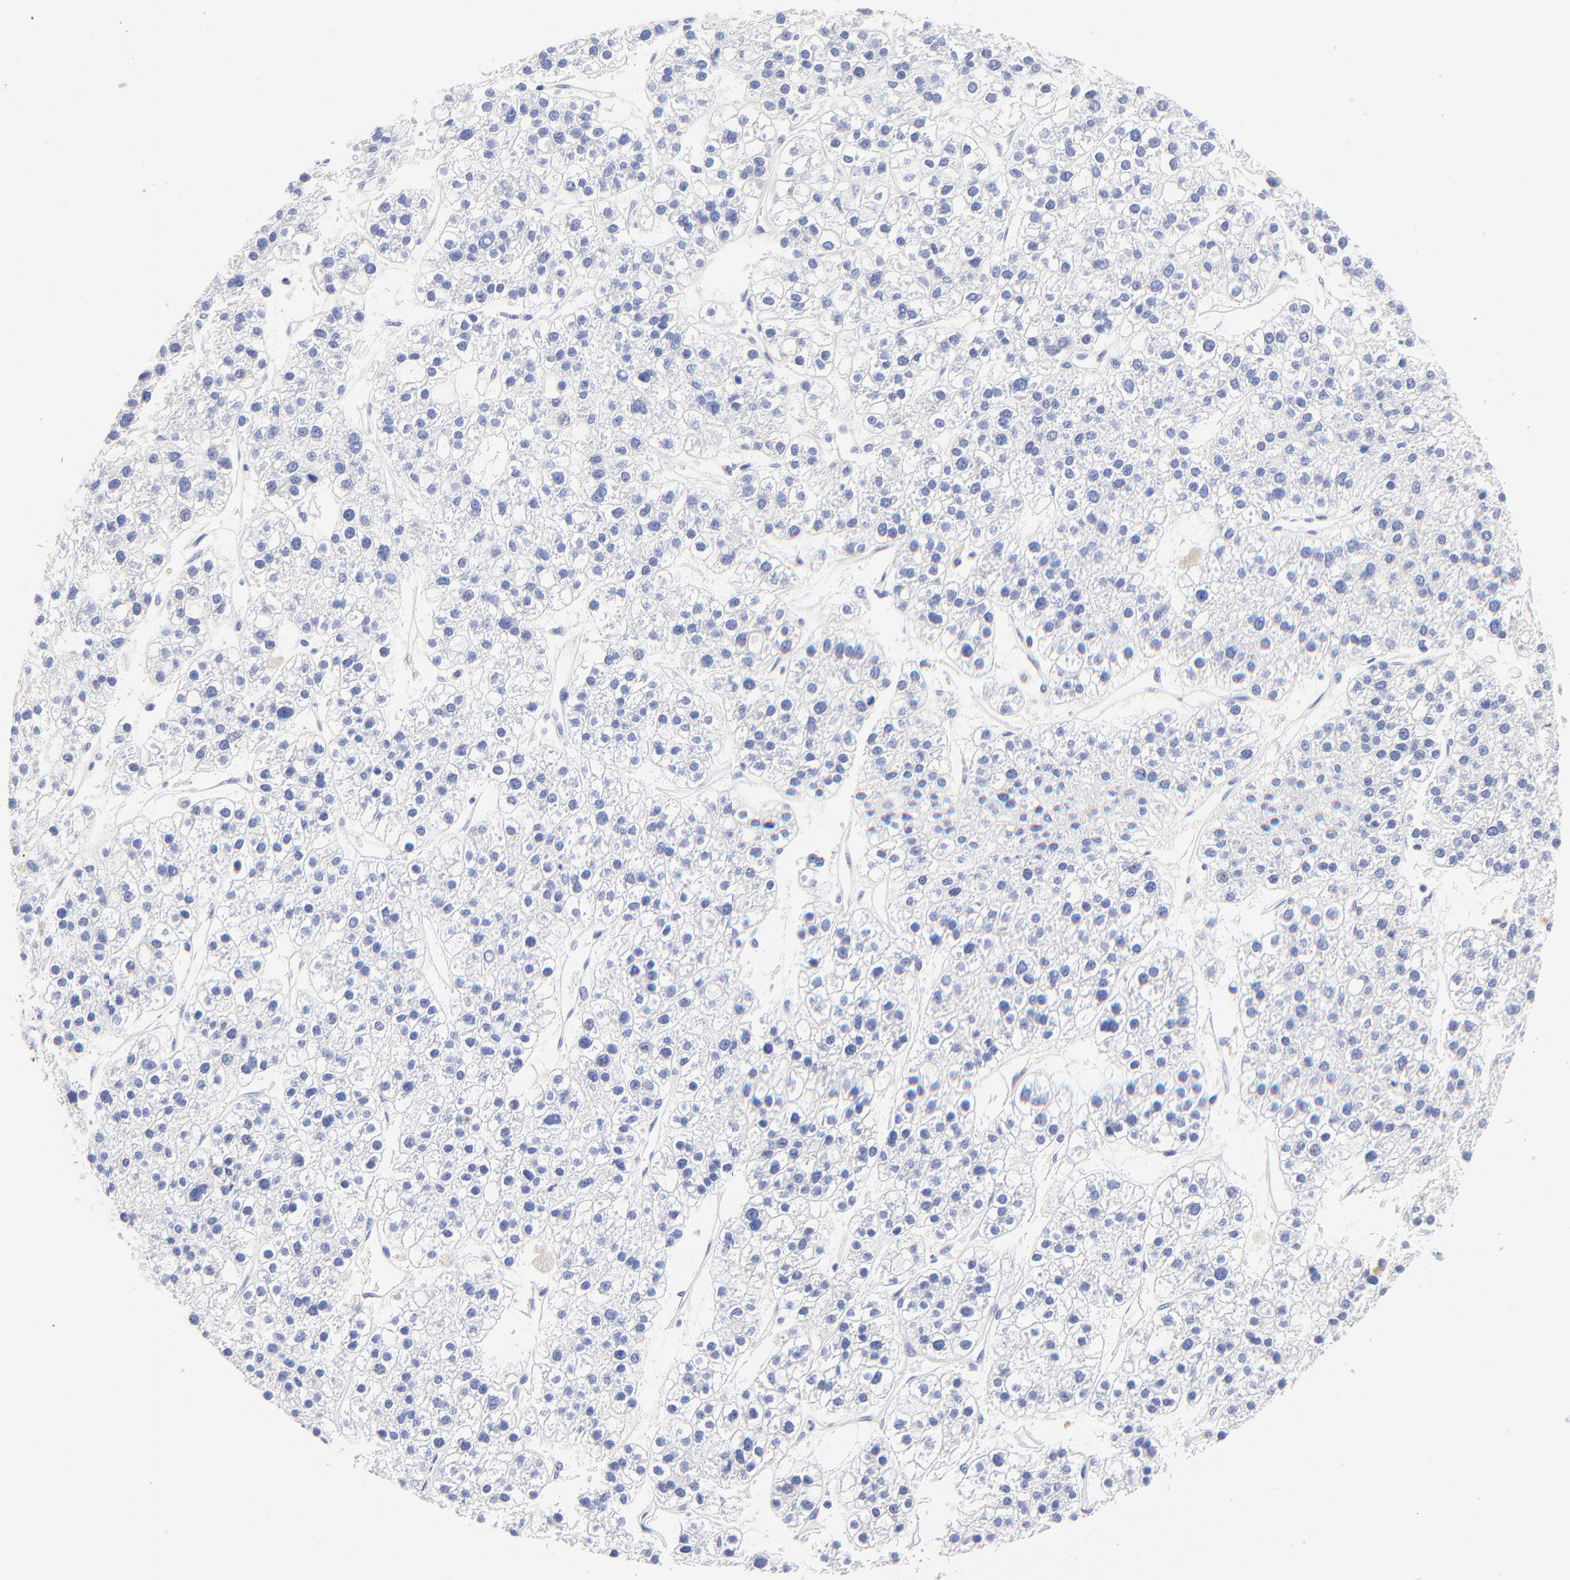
{"staining": {"intensity": "negative", "quantity": "none", "location": "none"}, "tissue": "liver cancer", "cell_type": "Tumor cells", "image_type": "cancer", "snomed": [{"axis": "morphology", "description": "Carcinoma, Hepatocellular, NOS"}, {"axis": "topography", "description": "Liver"}], "caption": "A photomicrograph of human hepatocellular carcinoma (liver) is negative for staining in tumor cells.", "gene": "CFAP57", "patient": {"sex": "female", "age": 85}}